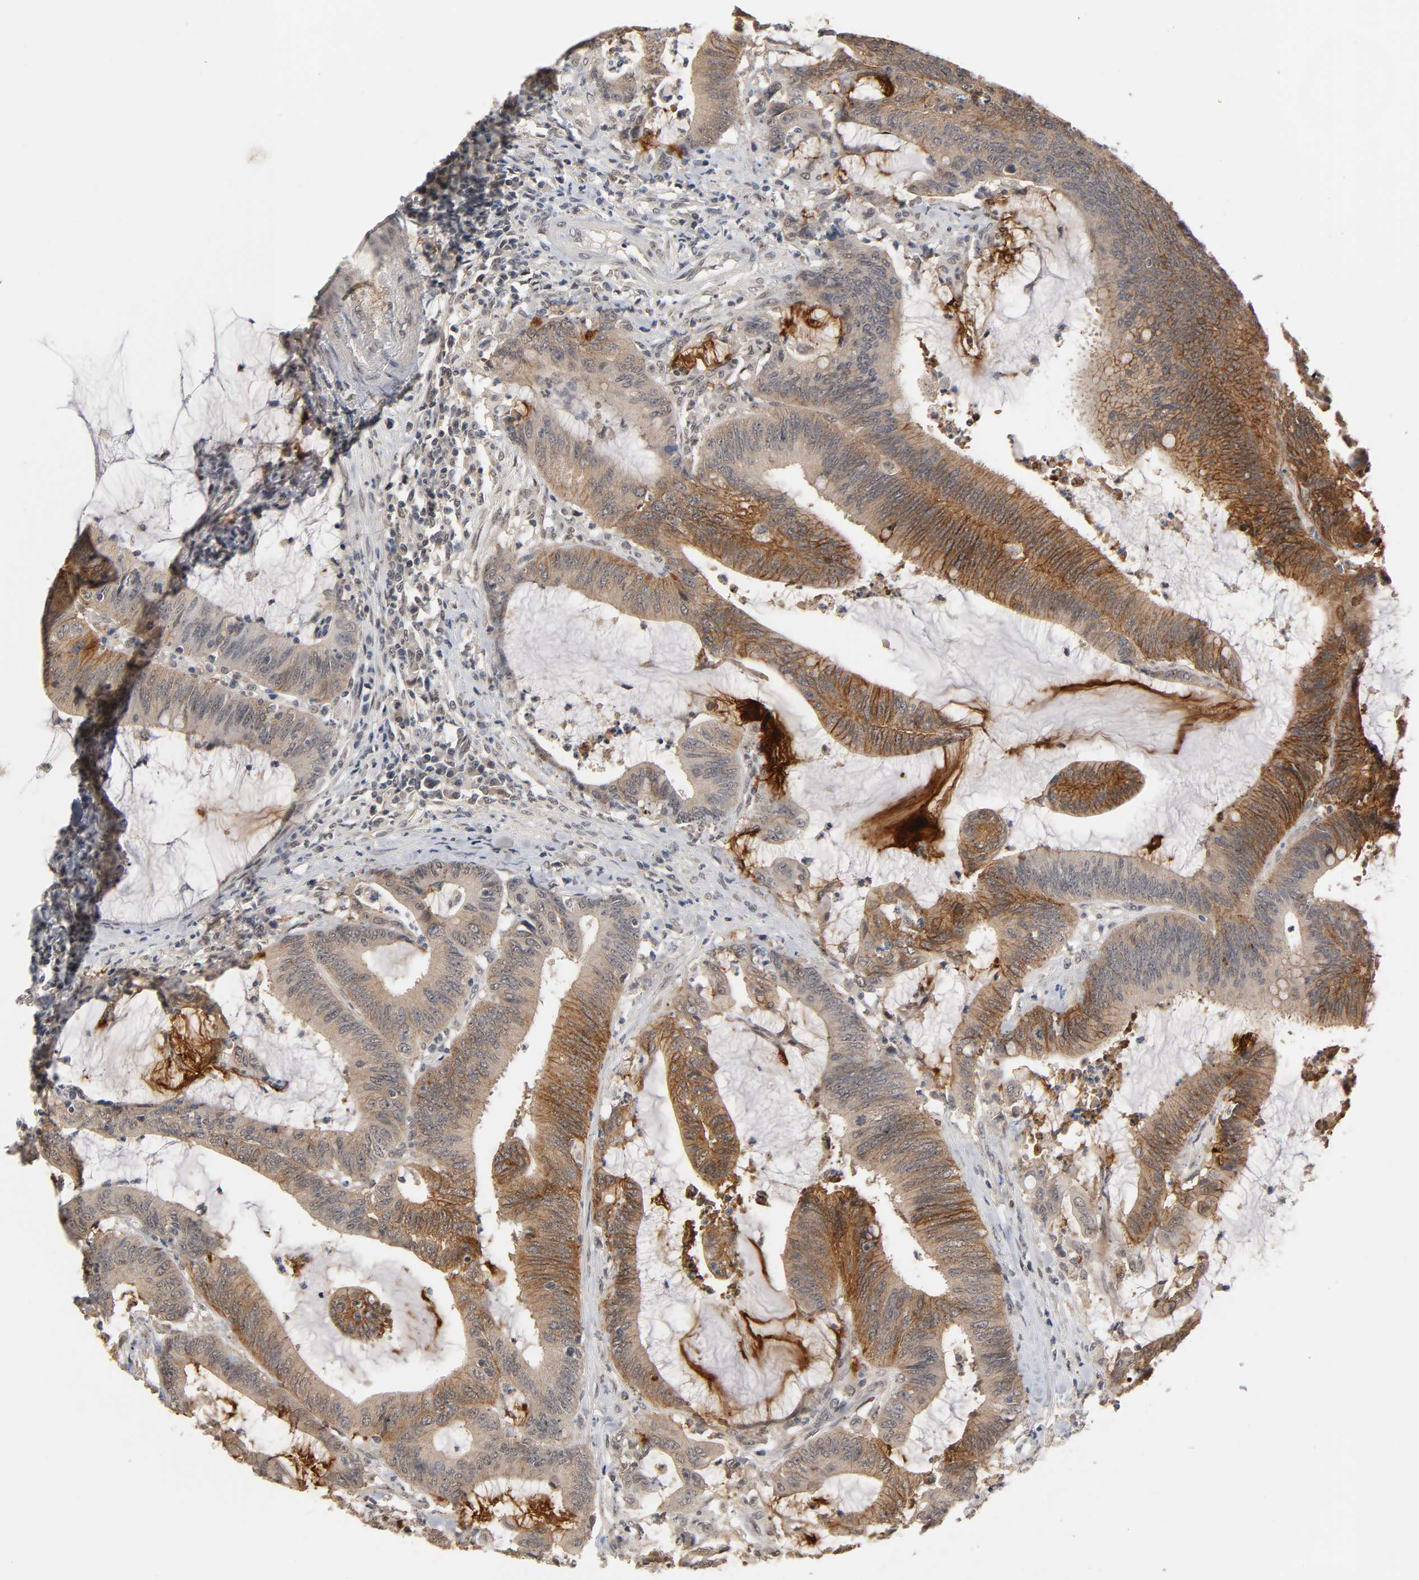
{"staining": {"intensity": "moderate", "quantity": ">75%", "location": "cytoplasmic/membranous"}, "tissue": "colorectal cancer", "cell_type": "Tumor cells", "image_type": "cancer", "snomed": [{"axis": "morphology", "description": "Adenocarcinoma, NOS"}, {"axis": "topography", "description": "Rectum"}], "caption": "Colorectal adenocarcinoma stained with DAB immunohistochemistry (IHC) displays medium levels of moderate cytoplasmic/membranous expression in about >75% of tumor cells.", "gene": "HTR1E", "patient": {"sex": "female", "age": 66}}